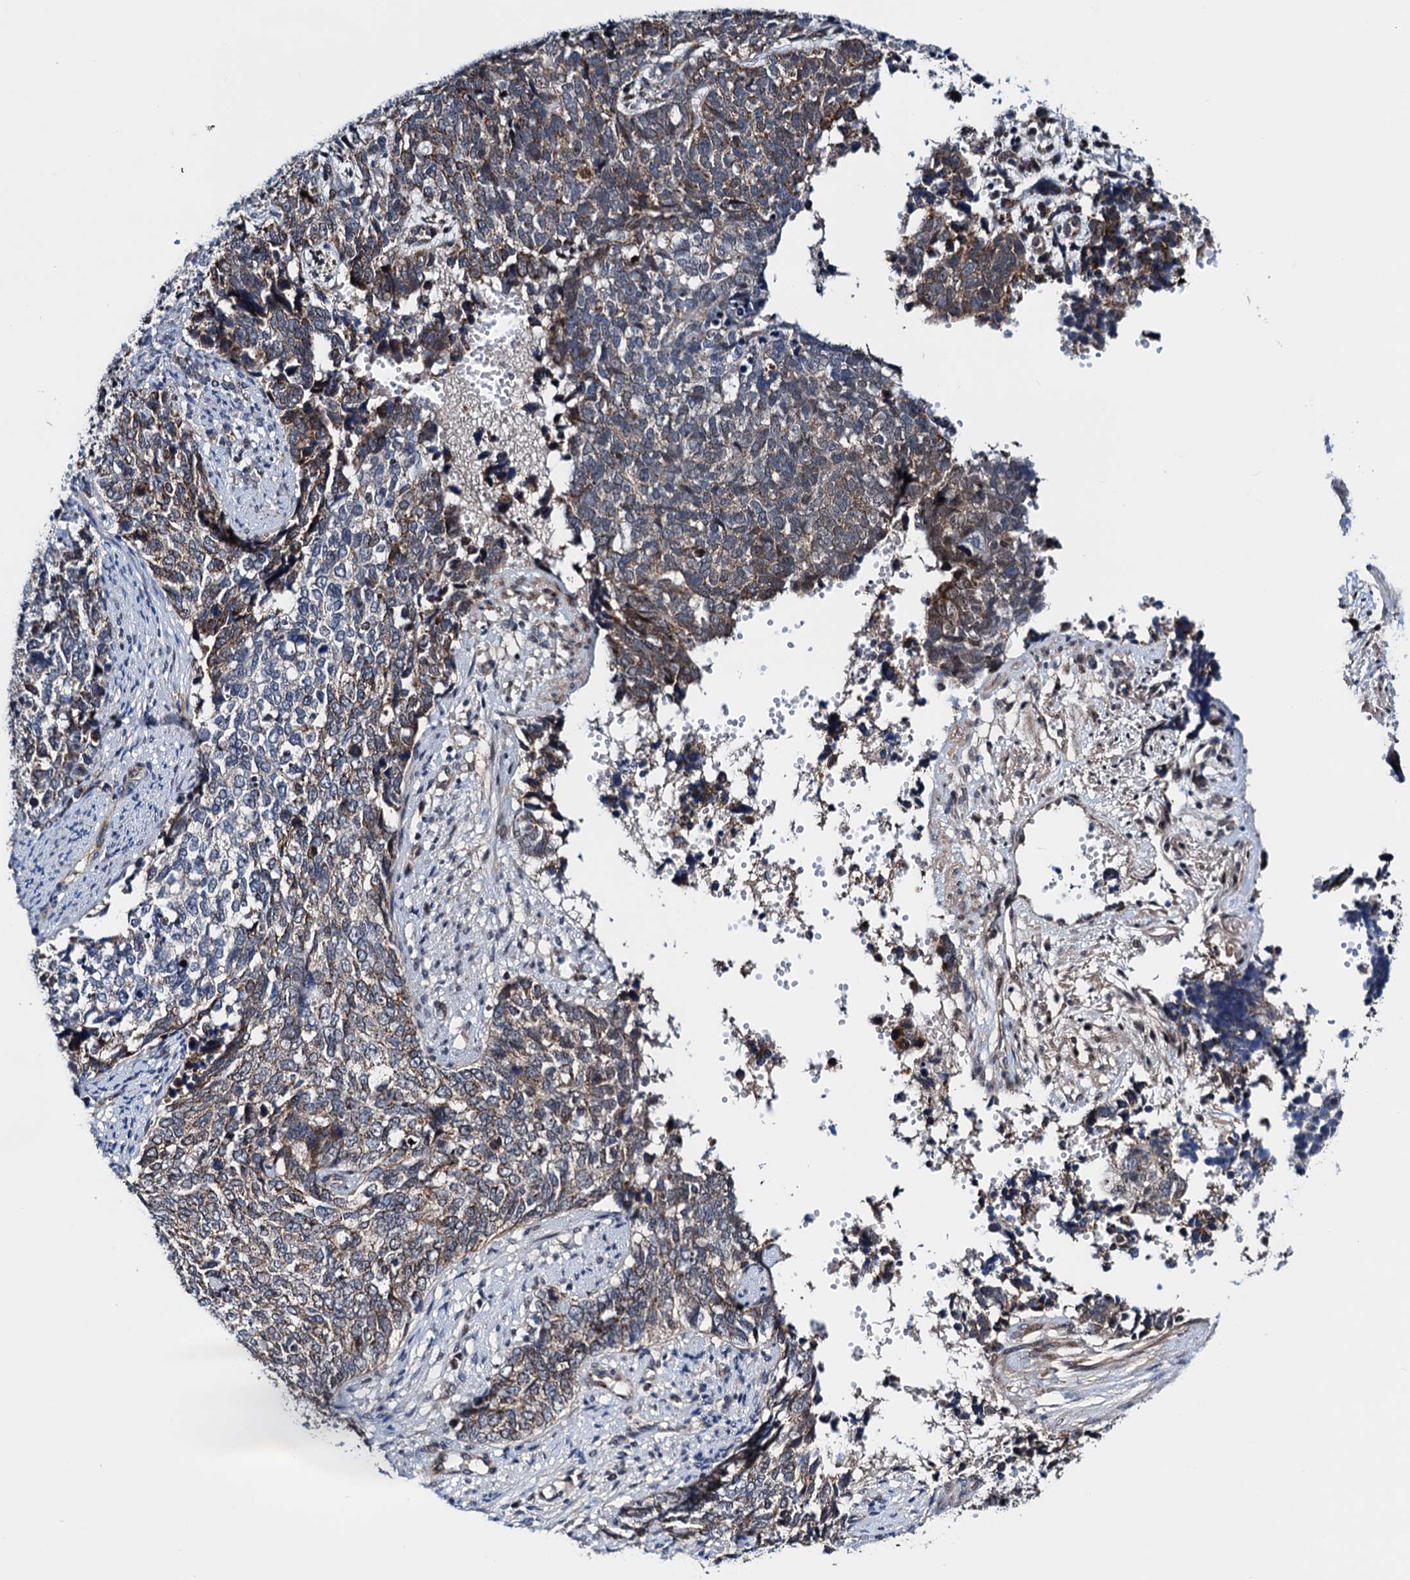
{"staining": {"intensity": "moderate", "quantity": "25%-75%", "location": "cytoplasmic/membranous"}, "tissue": "cervical cancer", "cell_type": "Tumor cells", "image_type": "cancer", "snomed": [{"axis": "morphology", "description": "Squamous cell carcinoma, NOS"}, {"axis": "topography", "description": "Cervix"}], "caption": "Cervical cancer (squamous cell carcinoma) stained with DAB (3,3'-diaminobenzidine) IHC displays medium levels of moderate cytoplasmic/membranous positivity in approximately 25%-75% of tumor cells.", "gene": "COA4", "patient": {"sex": "female", "age": 63}}